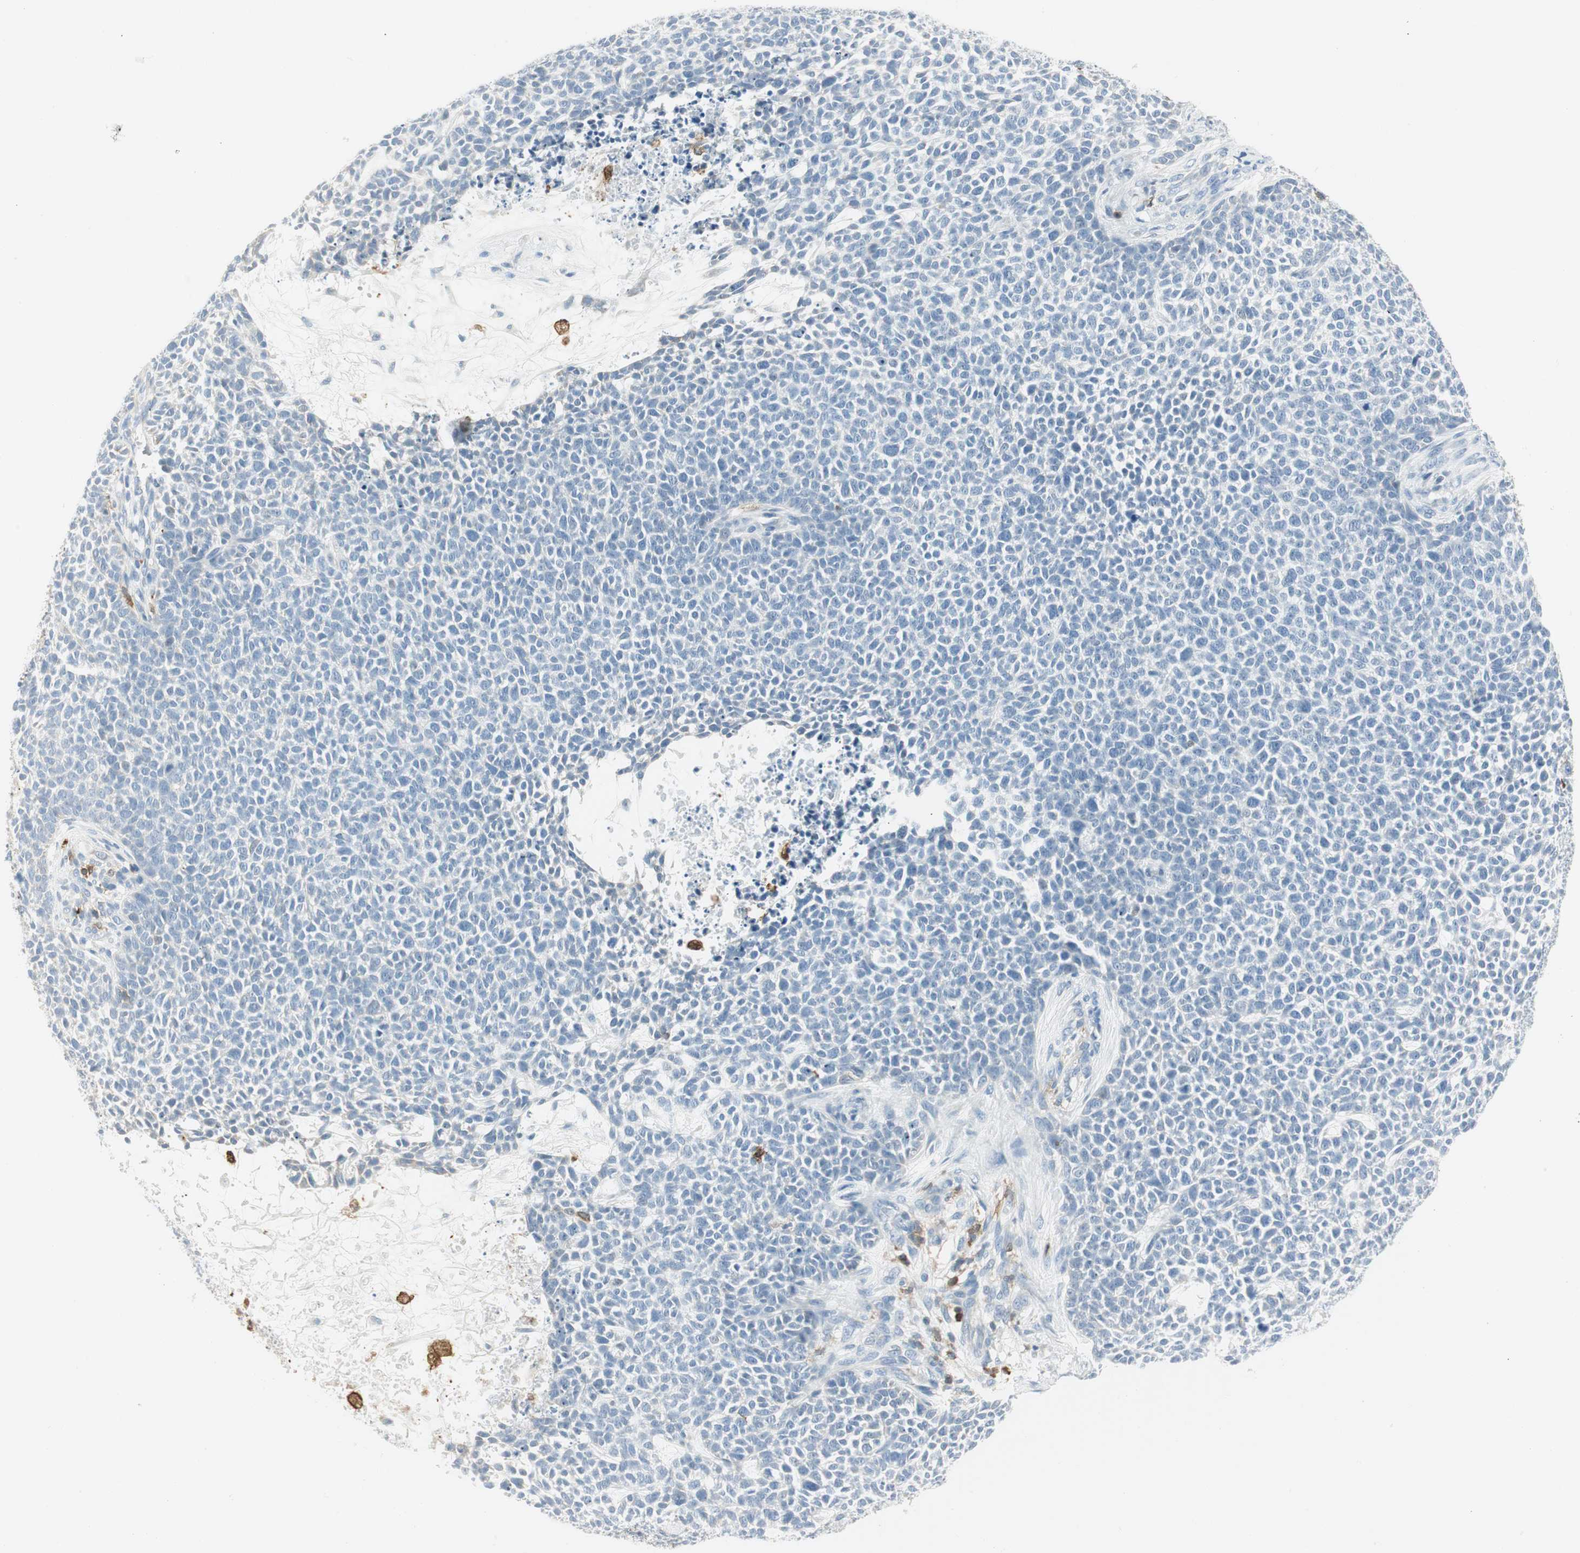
{"staining": {"intensity": "negative", "quantity": "none", "location": "none"}, "tissue": "skin cancer", "cell_type": "Tumor cells", "image_type": "cancer", "snomed": [{"axis": "morphology", "description": "Basal cell carcinoma"}, {"axis": "topography", "description": "Skin"}], "caption": "A micrograph of basal cell carcinoma (skin) stained for a protein reveals no brown staining in tumor cells.", "gene": "ITGB2", "patient": {"sex": "female", "age": 84}}